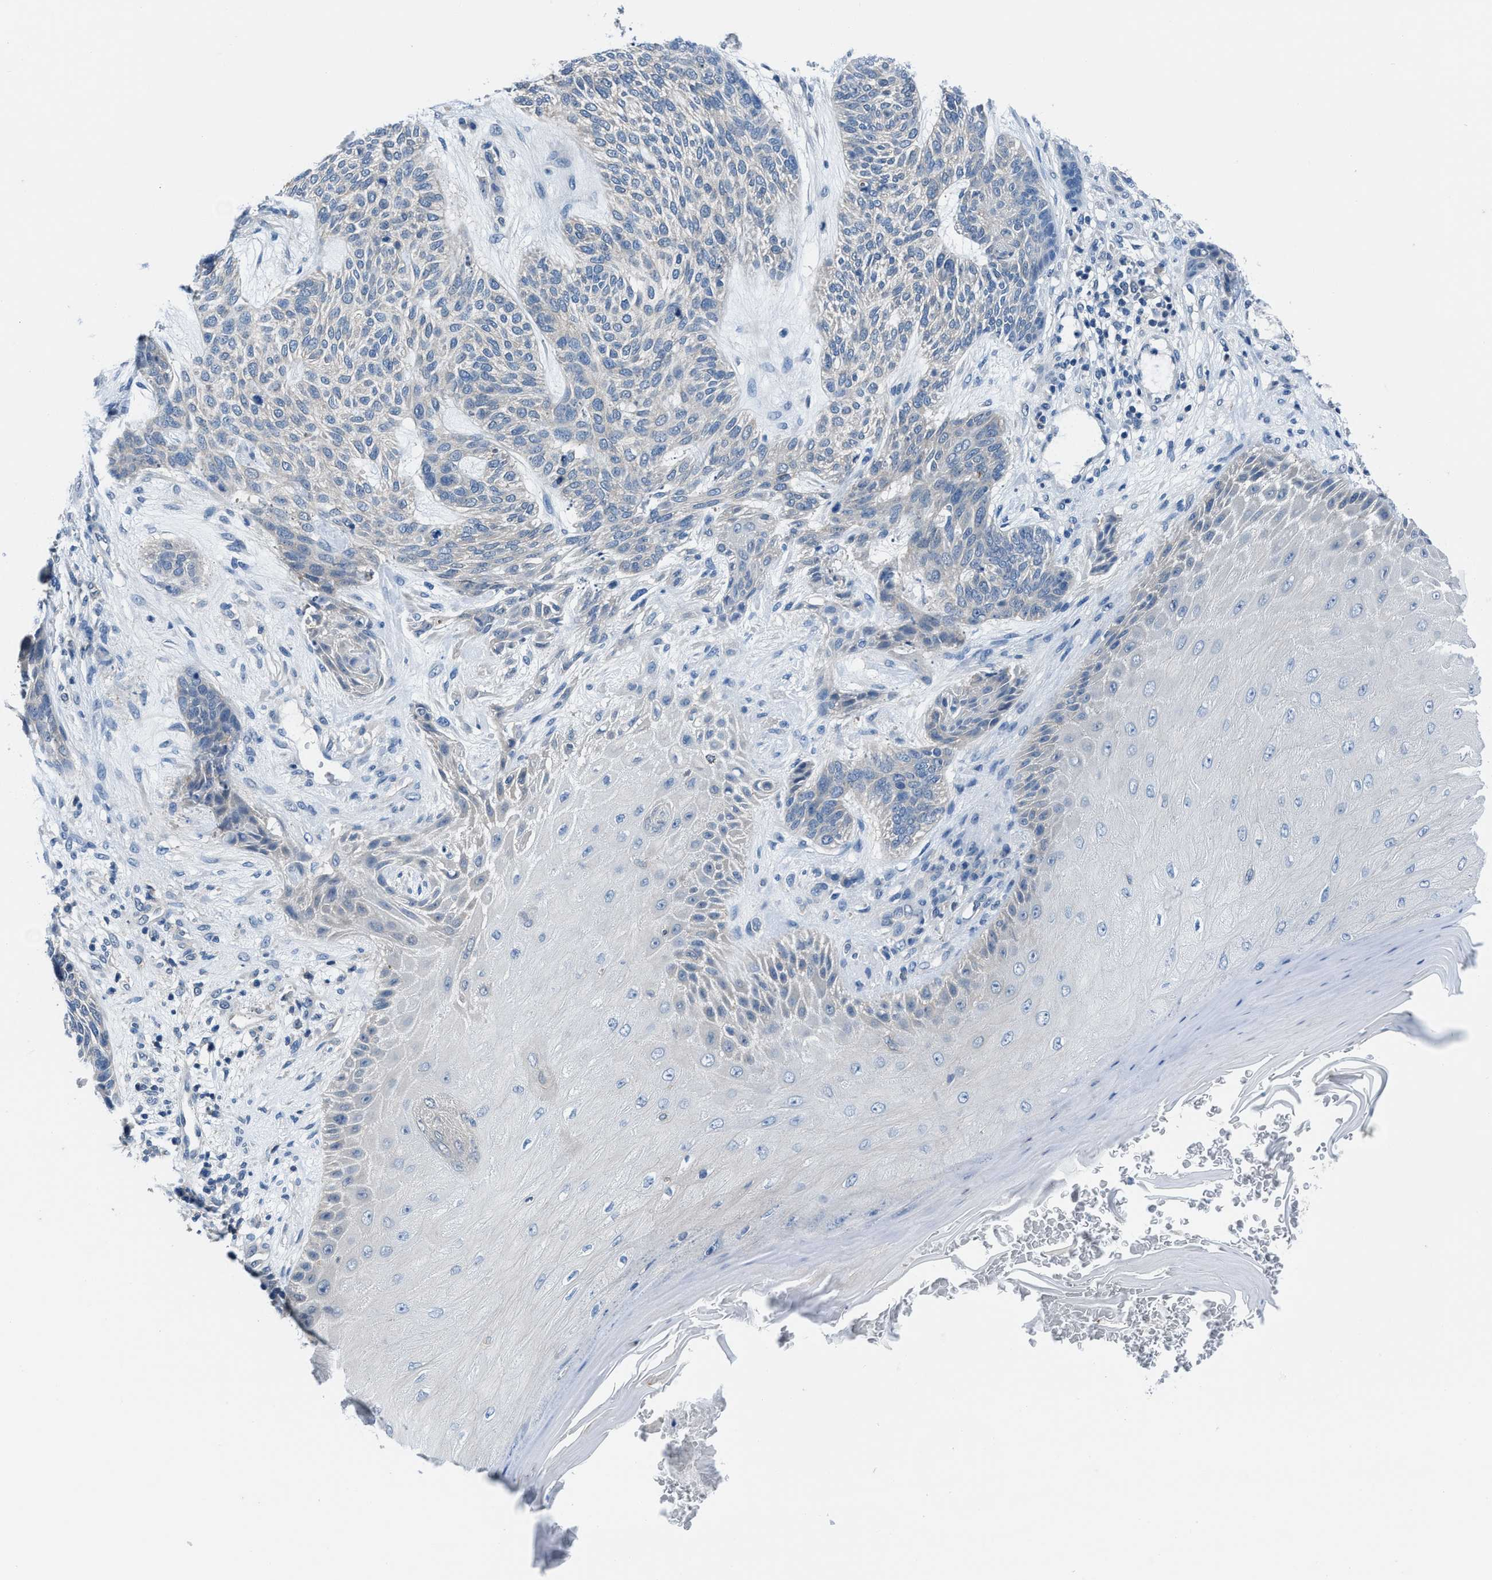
{"staining": {"intensity": "negative", "quantity": "none", "location": "none"}, "tissue": "skin cancer", "cell_type": "Tumor cells", "image_type": "cancer", "snomed": [{"axis": "morphology", "description": "Basal cell carcinoma"}, {"axis": "topography", "description": "Skin"}], "caption": "Human skin cancer stained for a protein using immunohistochemistry reveals no expression in tumor cells.", "gene": "NUDT5", "patient": {"sex": "male", "age": 55}}